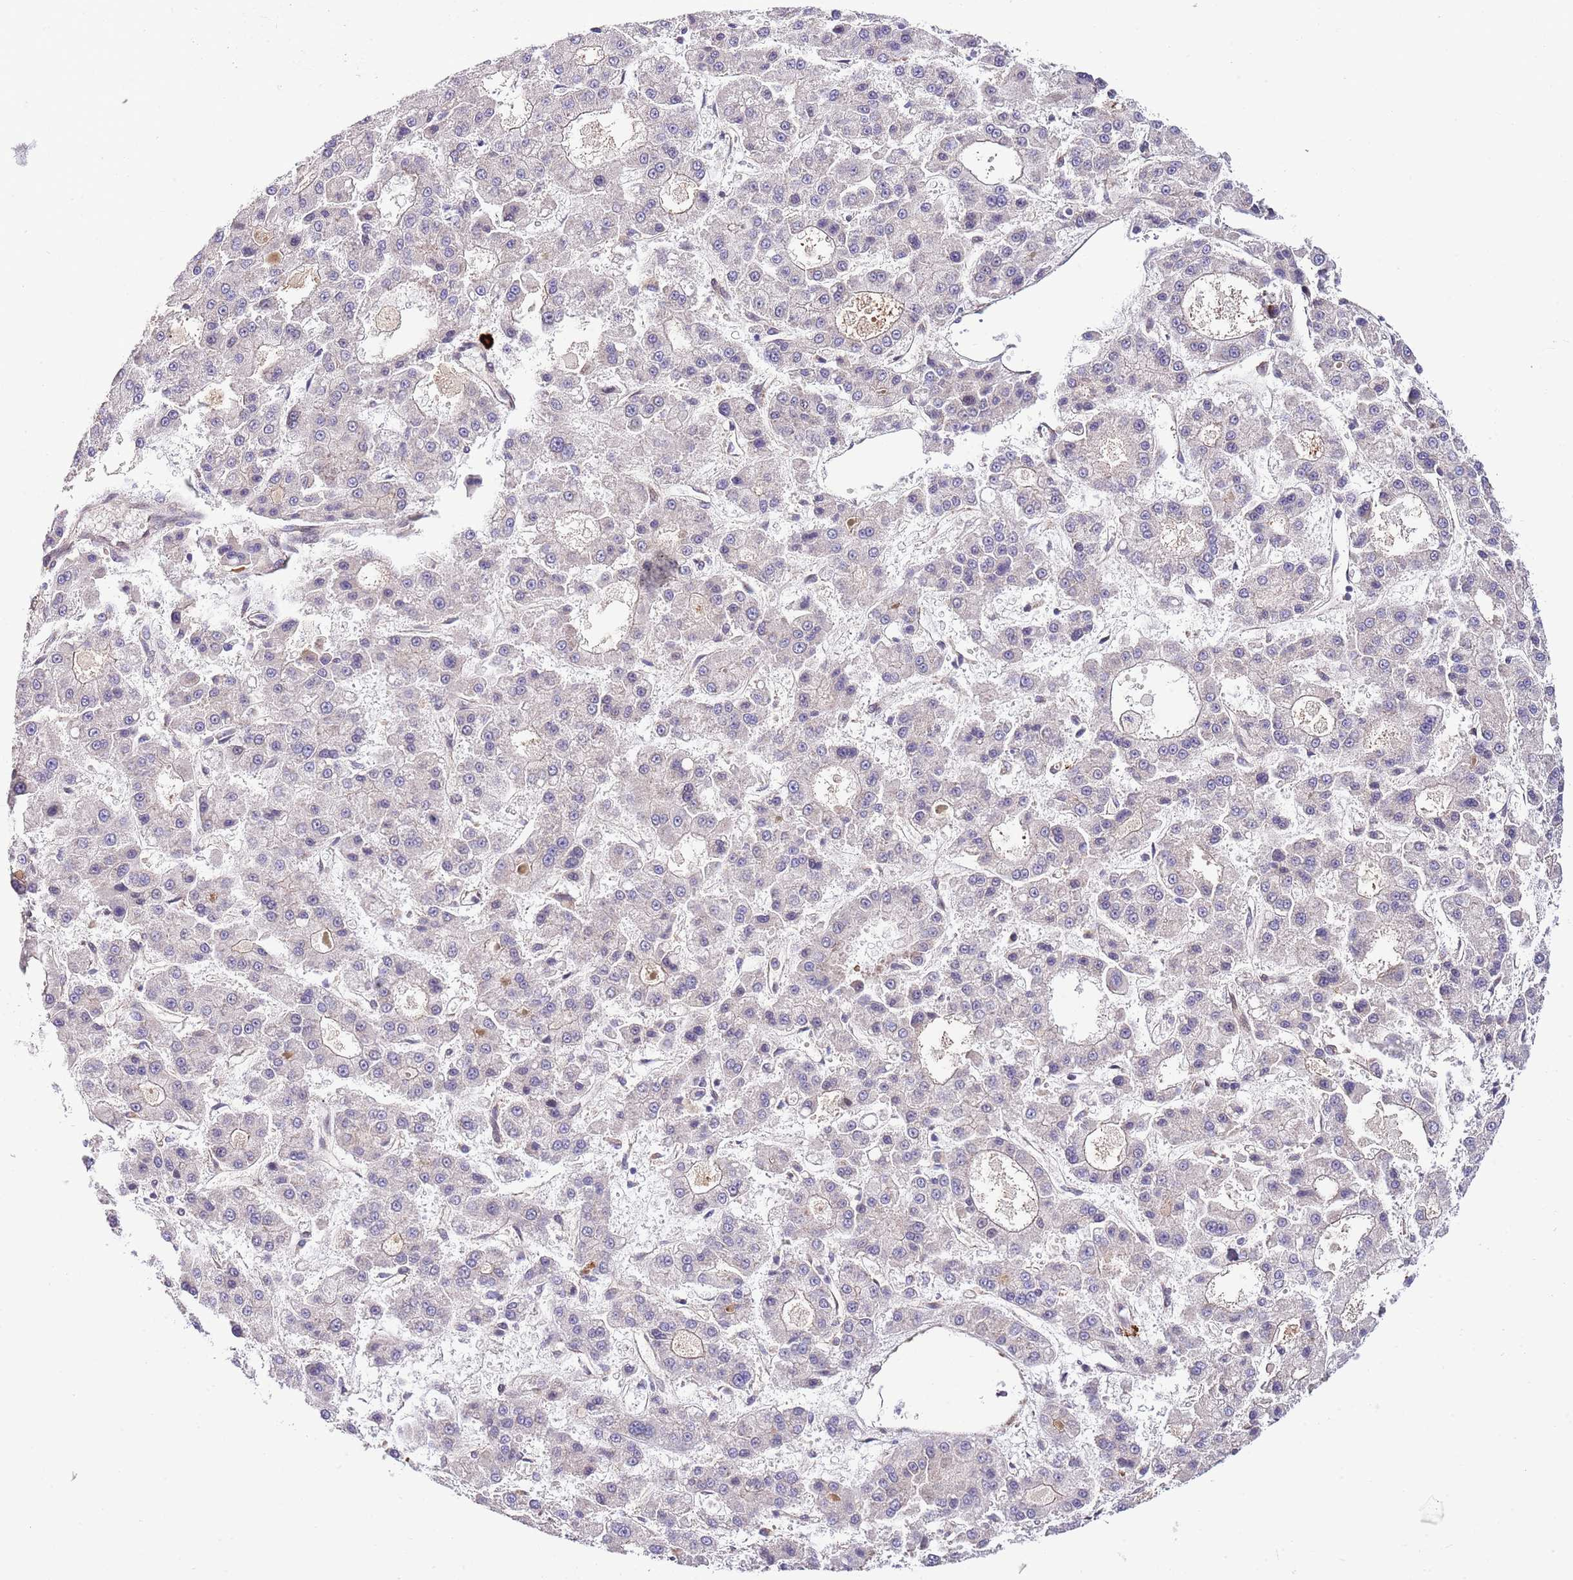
{"staining": {"intensity": "negative", "quantity": "none", "location": "none"}, "tissue": "liver cancer", "cell_type": "Tumor cells", "image_type": "cancer", "snomed": [{"axis": "morphology", "description": "Carcinoma, Hepatocellular, NOS"}, {"axis": "topography", "description": "Liver"}], "caption": "Tumor cells show no significant protein expression in liver cancer (hepatocellular carcinoma). (Immunohistochemistry (ihc), brightfield microscopy, high magnification).", "gene": "DONSON", "patient": {"sex": "male", "age": 70}}